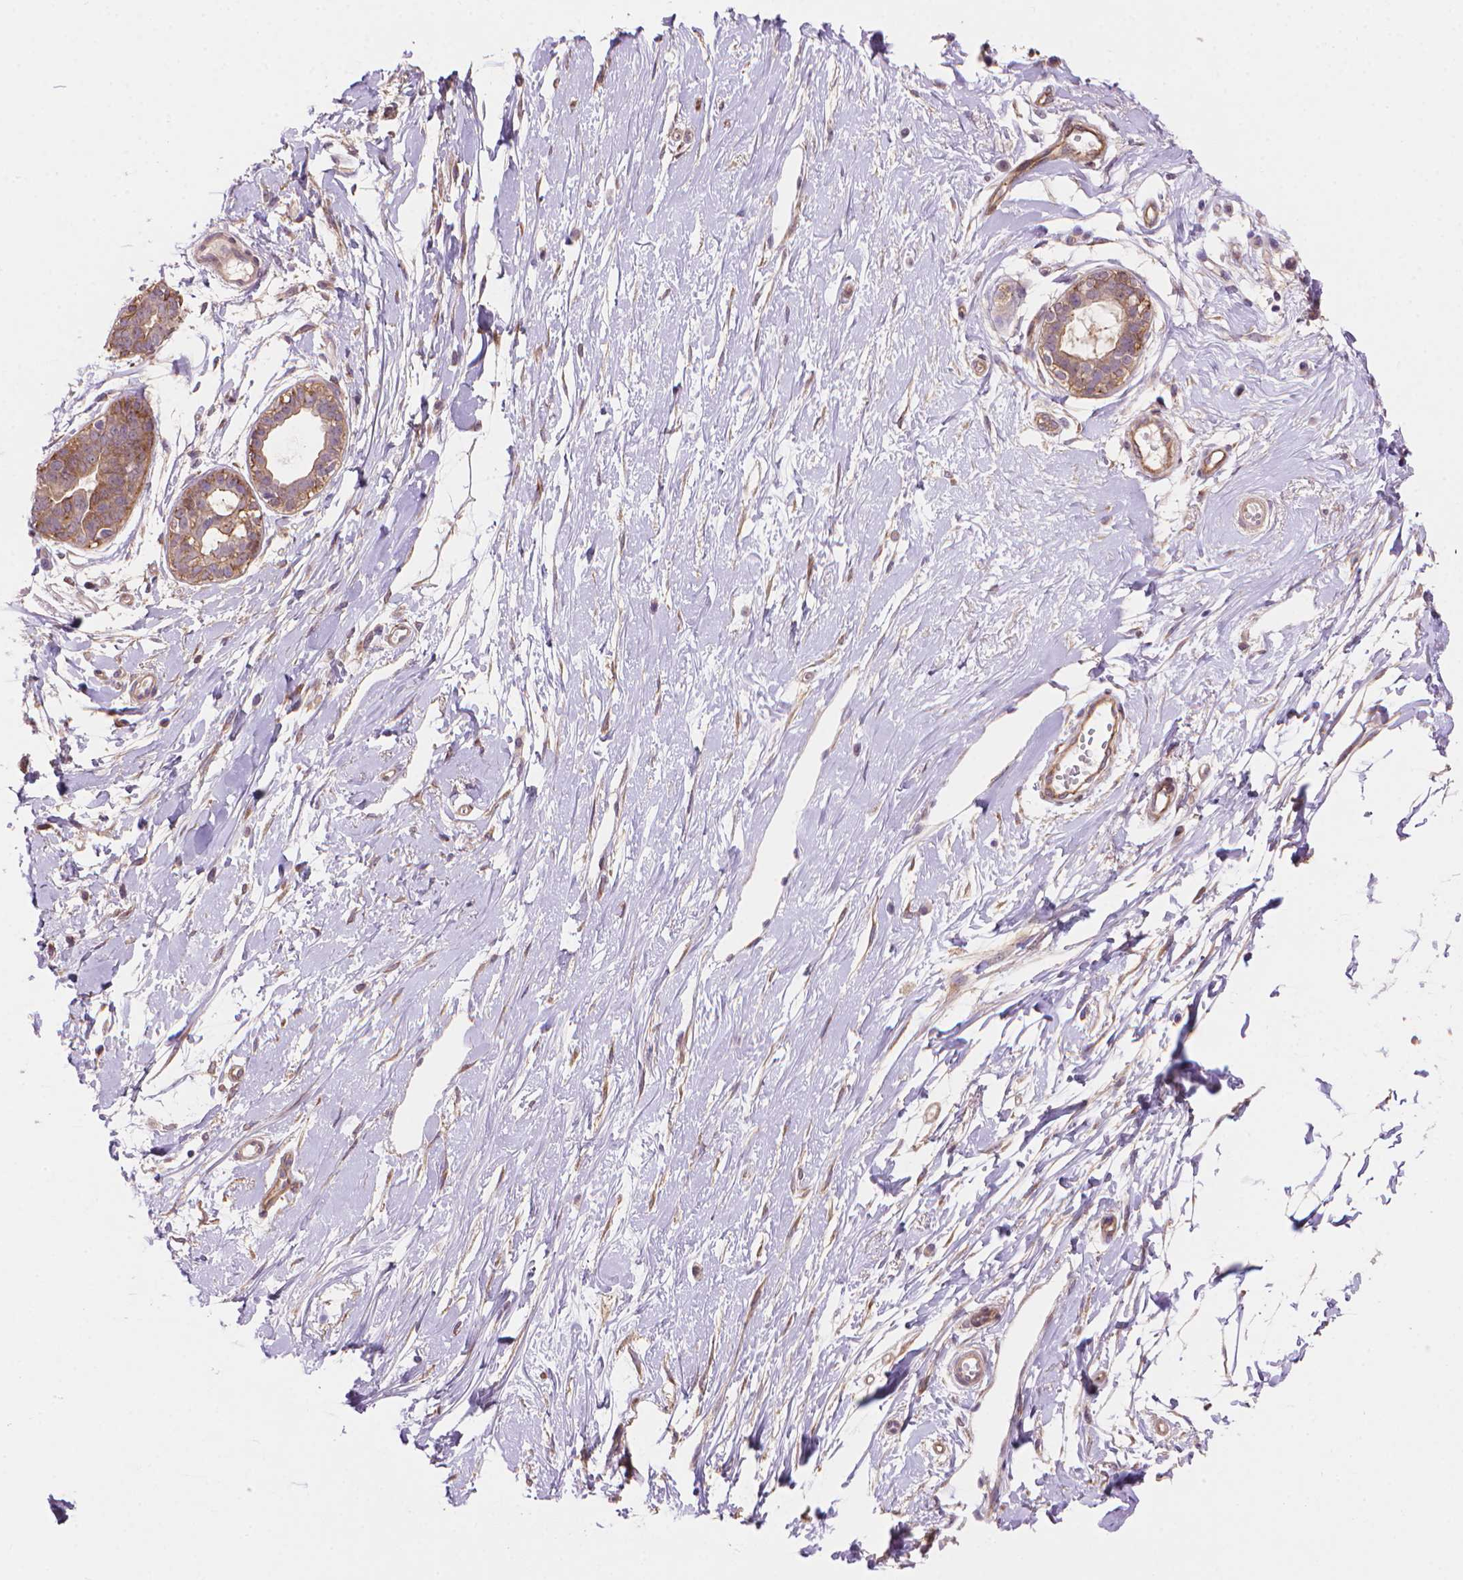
{"staining": {"intensity": "weak", "quantity": "25%-75%", "location": "cytoplasmic/membranous"}, "tissue": "breast", "cell_type": "Adipocytes", "image_type": "normal", "snomed": [{"axis": "morphology", "description": "Normal tissue, NOS"}, {"axis": "topography", "description": "Breast"}], "caption": "Immunohistochemical staining of normal human breast shows low levels of weak cytoplasmic/membranous staining in about 25%-75% of adipocytes.", "gene": "AMMECR1L", "patient": {"sex": "female", "age": 49}}